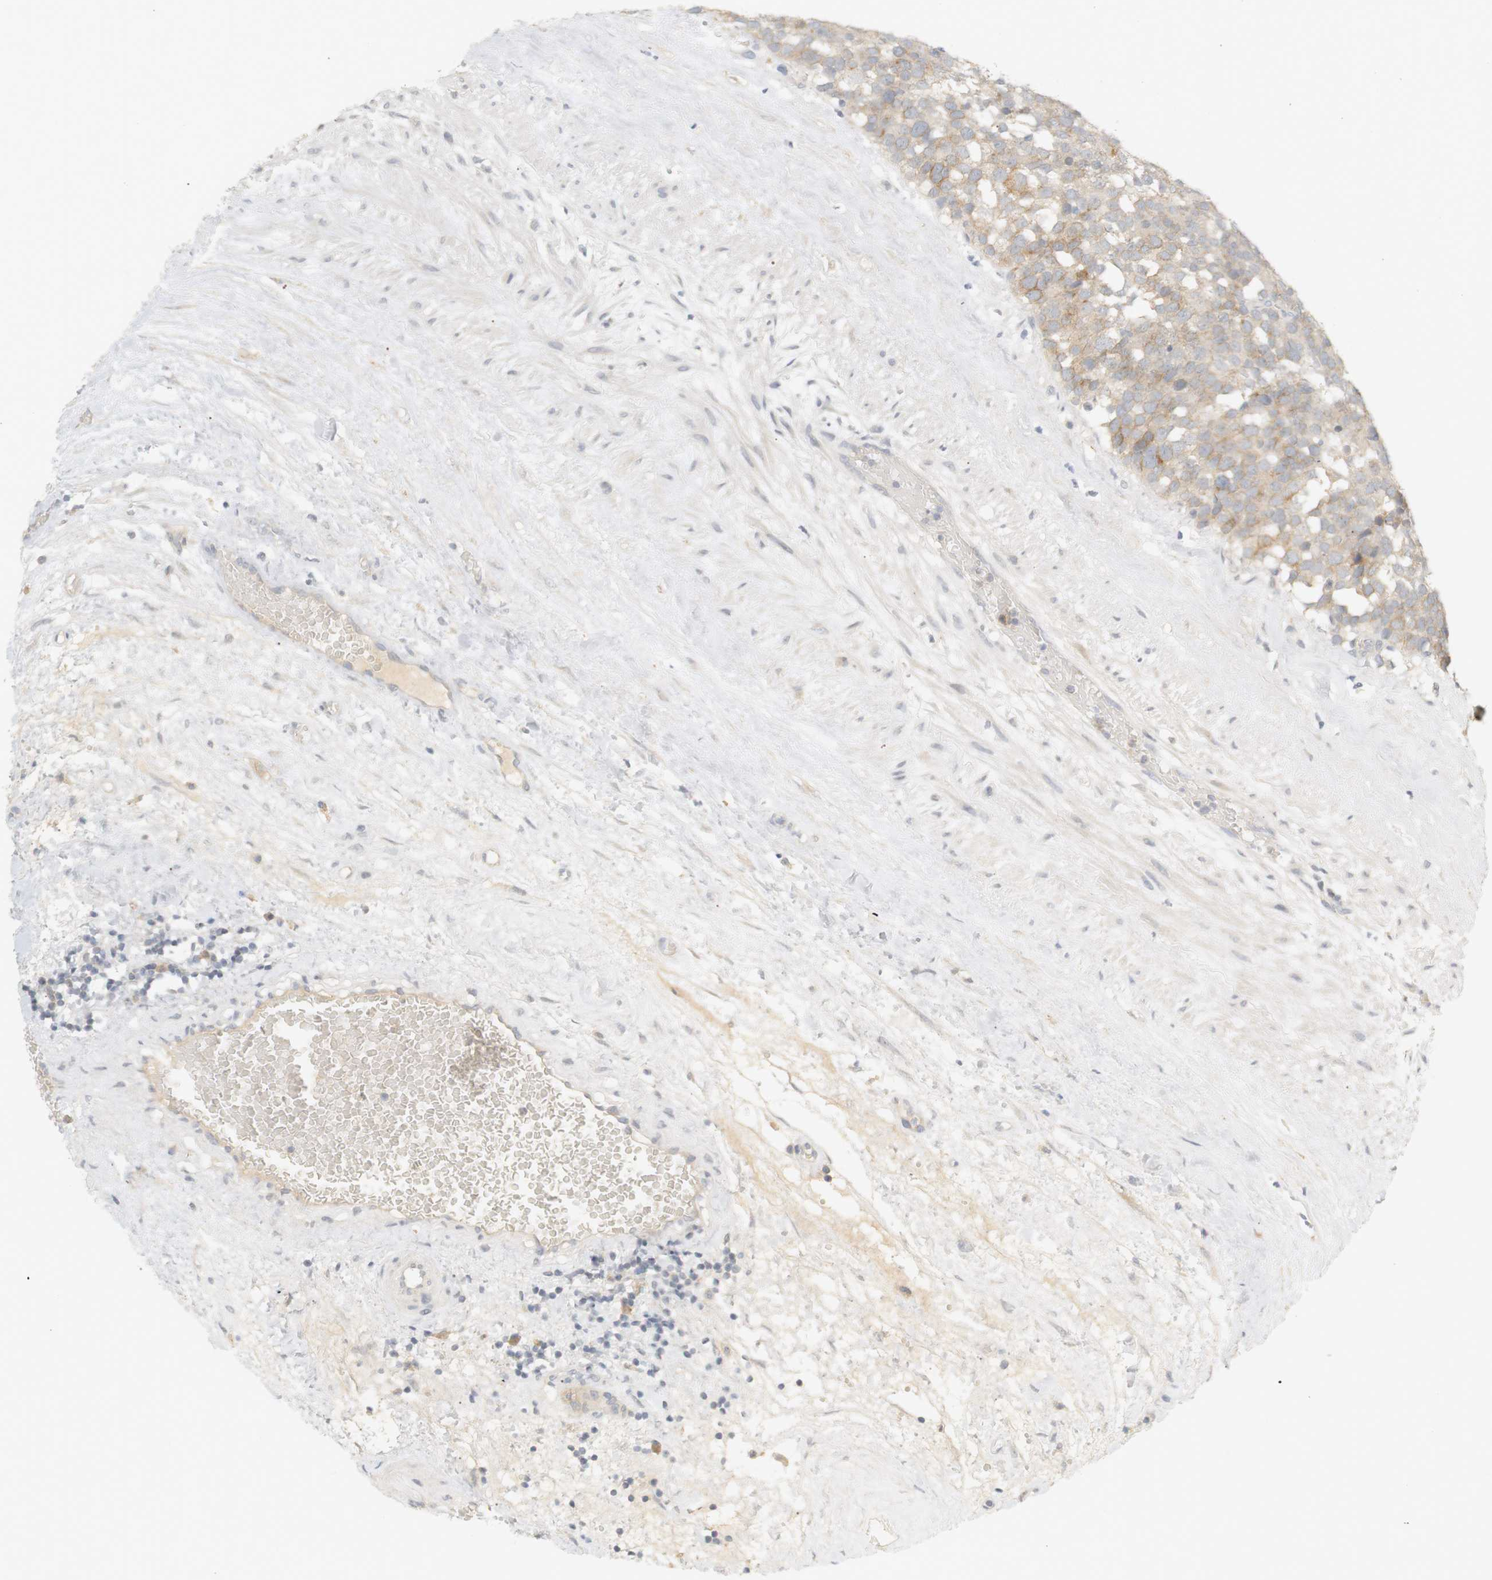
{"staining": {"intensity": "weak", "quantity": ">75%", "location": "cytoplasmic/membranous"}, "tissue": "testis cancer", "cell_type": "Tumor cells", "image_type": "cancer", "snomed": [{"axis": "morphology", "description": "Seminoma, NOS"}, {"axis": "topography", "description": "Testis"}], "caption": "Seminoma (testis) stained for a protein shows weak cytoplasmic/membranous positivity in tumor cells. The staining was performed using DAB (3,3'-diaminobenzidine) to visualize the protein expression in brown, while the nuclei were stained in blue with hematoxylin (Magnification: 20x).", "gene": "RTN3", "patient": {"sex": "male", "age": 71}}